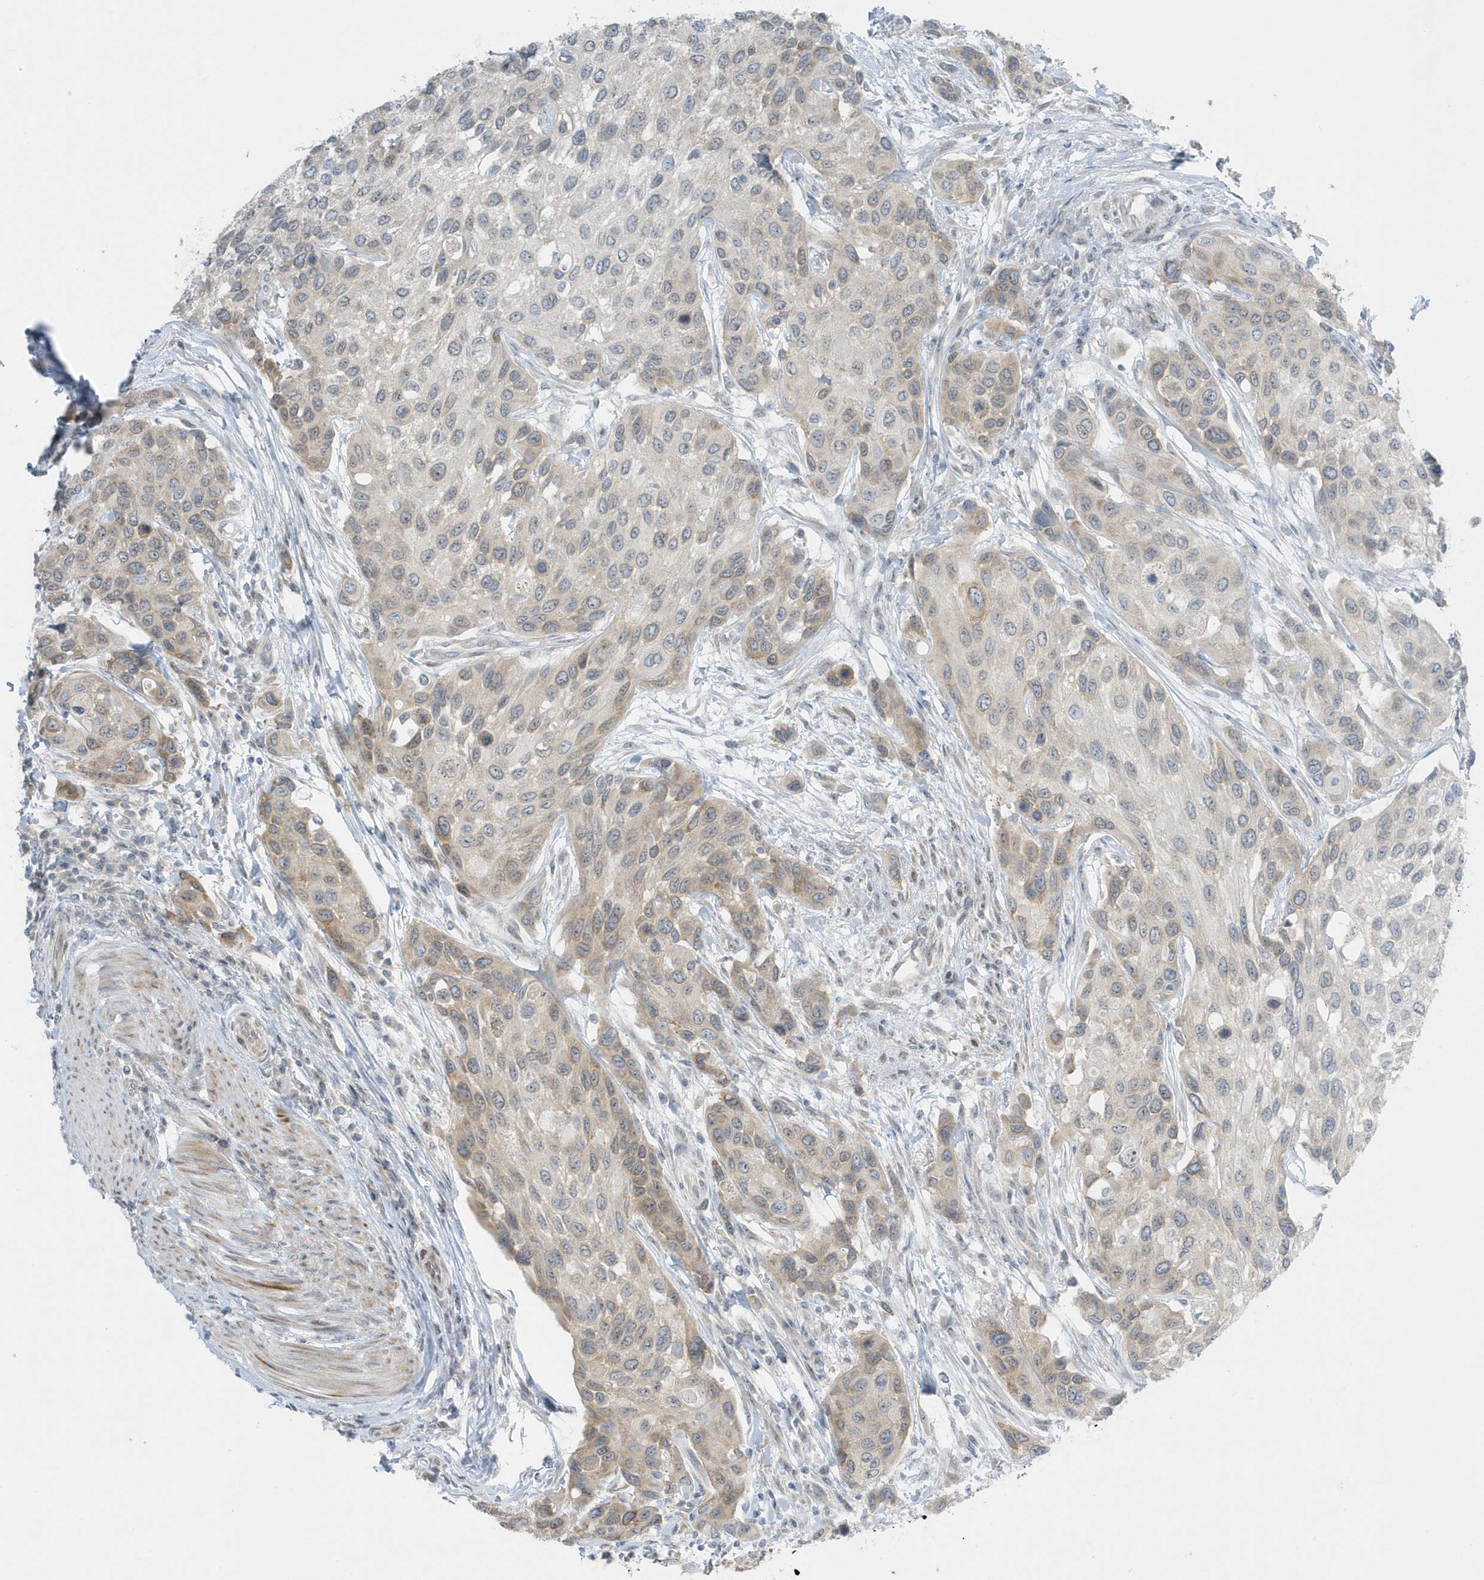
{"staining": {"intensity": "weak", "quantity": "25%-75%", "location": "cytoplasmic/membranous"}, "tissue": "urothelial cancer", "cell_type": "Tumor cells", "image_type": "cancer", "snomed": [{"axis": "morphology", "description": "Normal tissue, NOS"}, {"axis": "morphology", "description": "Urothelial carcinoma, High grade"}, {"axis": "topography", "description": "Vascular tissue"}, {"axis": "topography", "description": "Urinary bladder"}], "caption": "Protein staining of high-grade urothelial carcinoma tissue reveals weak cytoplasmic/membranous positivity in approximately 25%-75% of tumor cells. The protein is stained brown, and the nuclei are stained in blue (DAB (3,3'-diaminobenzidine) IHC with brightfield microscopy, high magnification).", "gene": "SCN3A", "patient": {"sex": "female", "age": 56}}